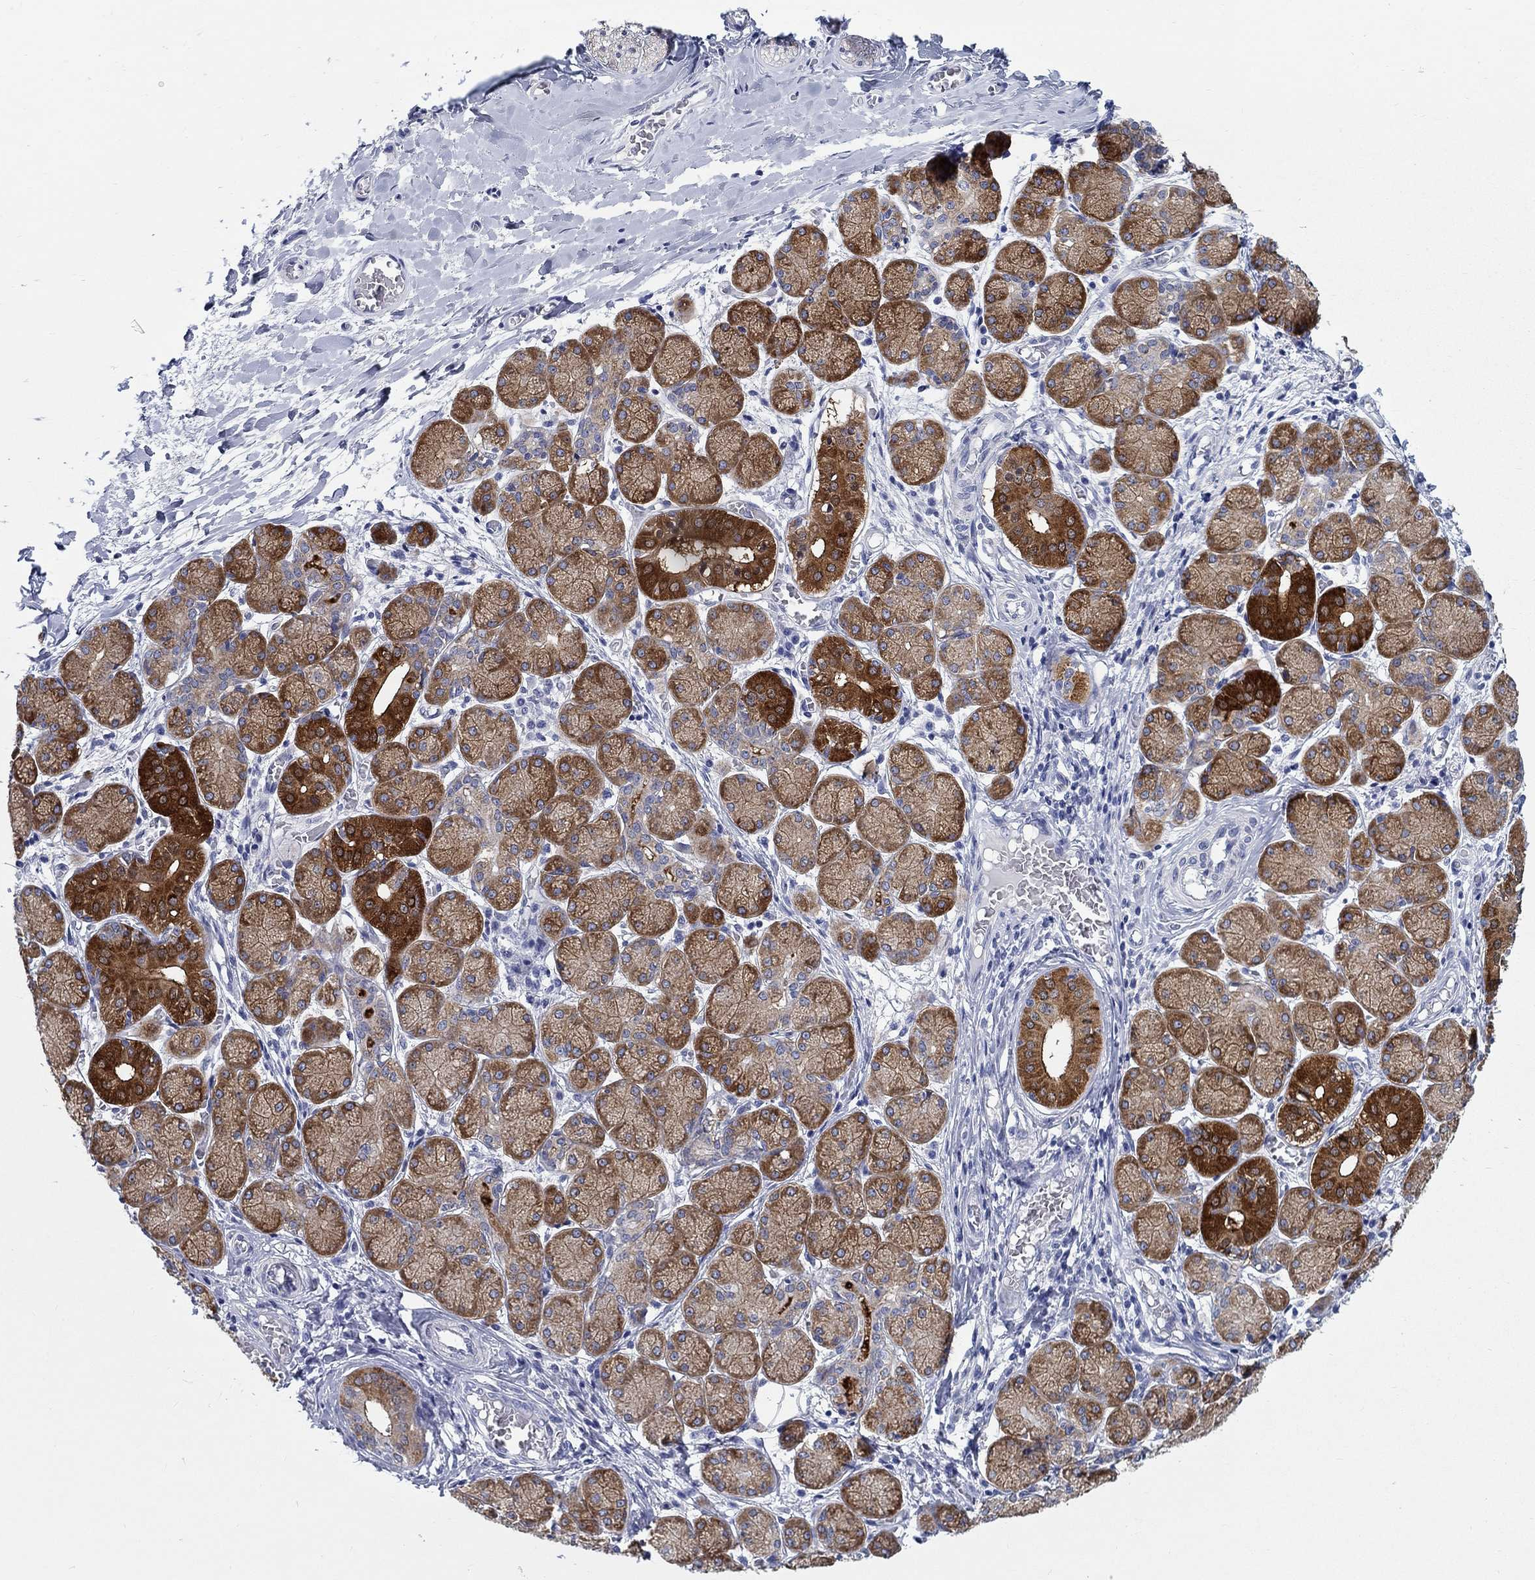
{"staining": {"intensity": "strong", "quantity": "25%-75%", "location": "cytoplasmic/membranous"}, "tissue": "salivary gland", "cell_type": "Glandular cells", "image_type": "normal", "snomed": [{"axis": "morphology", "description": "Normal tissue, NOS"}, {"axis": "topography", "description": "Salivary gland"}, {"axis": "topography", "description": "Peripheral nerve tissue"}], "caption": "IHC of unremarkable human salivary gland displays high levels of strong cytoplasmic/membranous expression in approximately 25%-75% of glandular cells. (brown staining indicates protein expression, while blue staining denotes nuclei).", "gene": "RAP1GAP", "patient": {"sex": "female", "age": 24}}